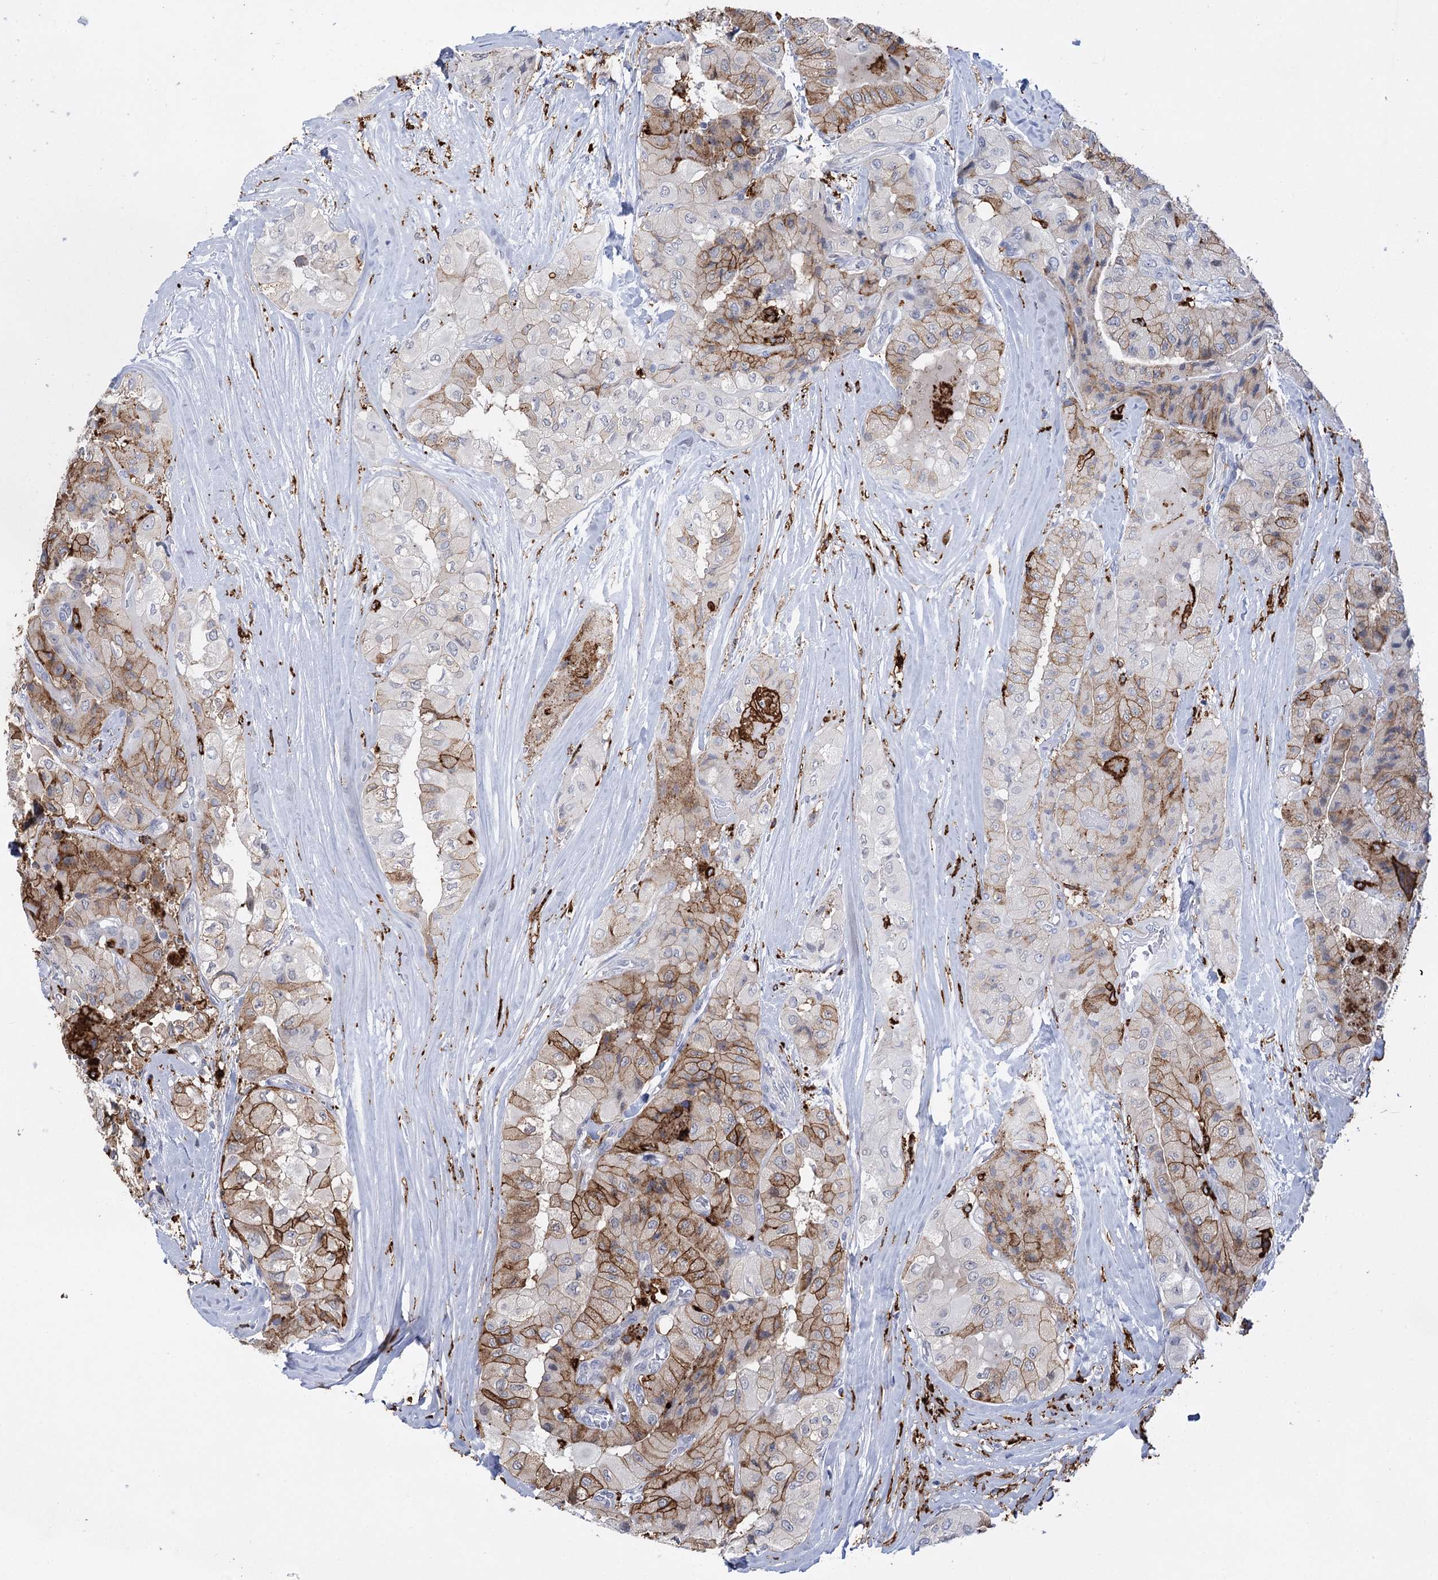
{"staining": {"intensity": "moderate", "quantity": "25%-75%", "location": "cytoplasmic/membranous"}, "tissue": "thyroid cancer", "cell_type": "Tumor cells", "image_type": "cancer", "snomed": [{"axis": "morphology", "description": "Papillary adenocarcinoma, NOS"}, {"axis": "topography", "description": "Thyroid gland"}], "caption": "A micrograph of papillary adenocarcinoma (thyroid) stained for a protein shows moderate cytoplasmic/membranous brown staining in tumor cells.", "gene": "PIWIL4", "patient": {"sex": "female", "age": 59}}